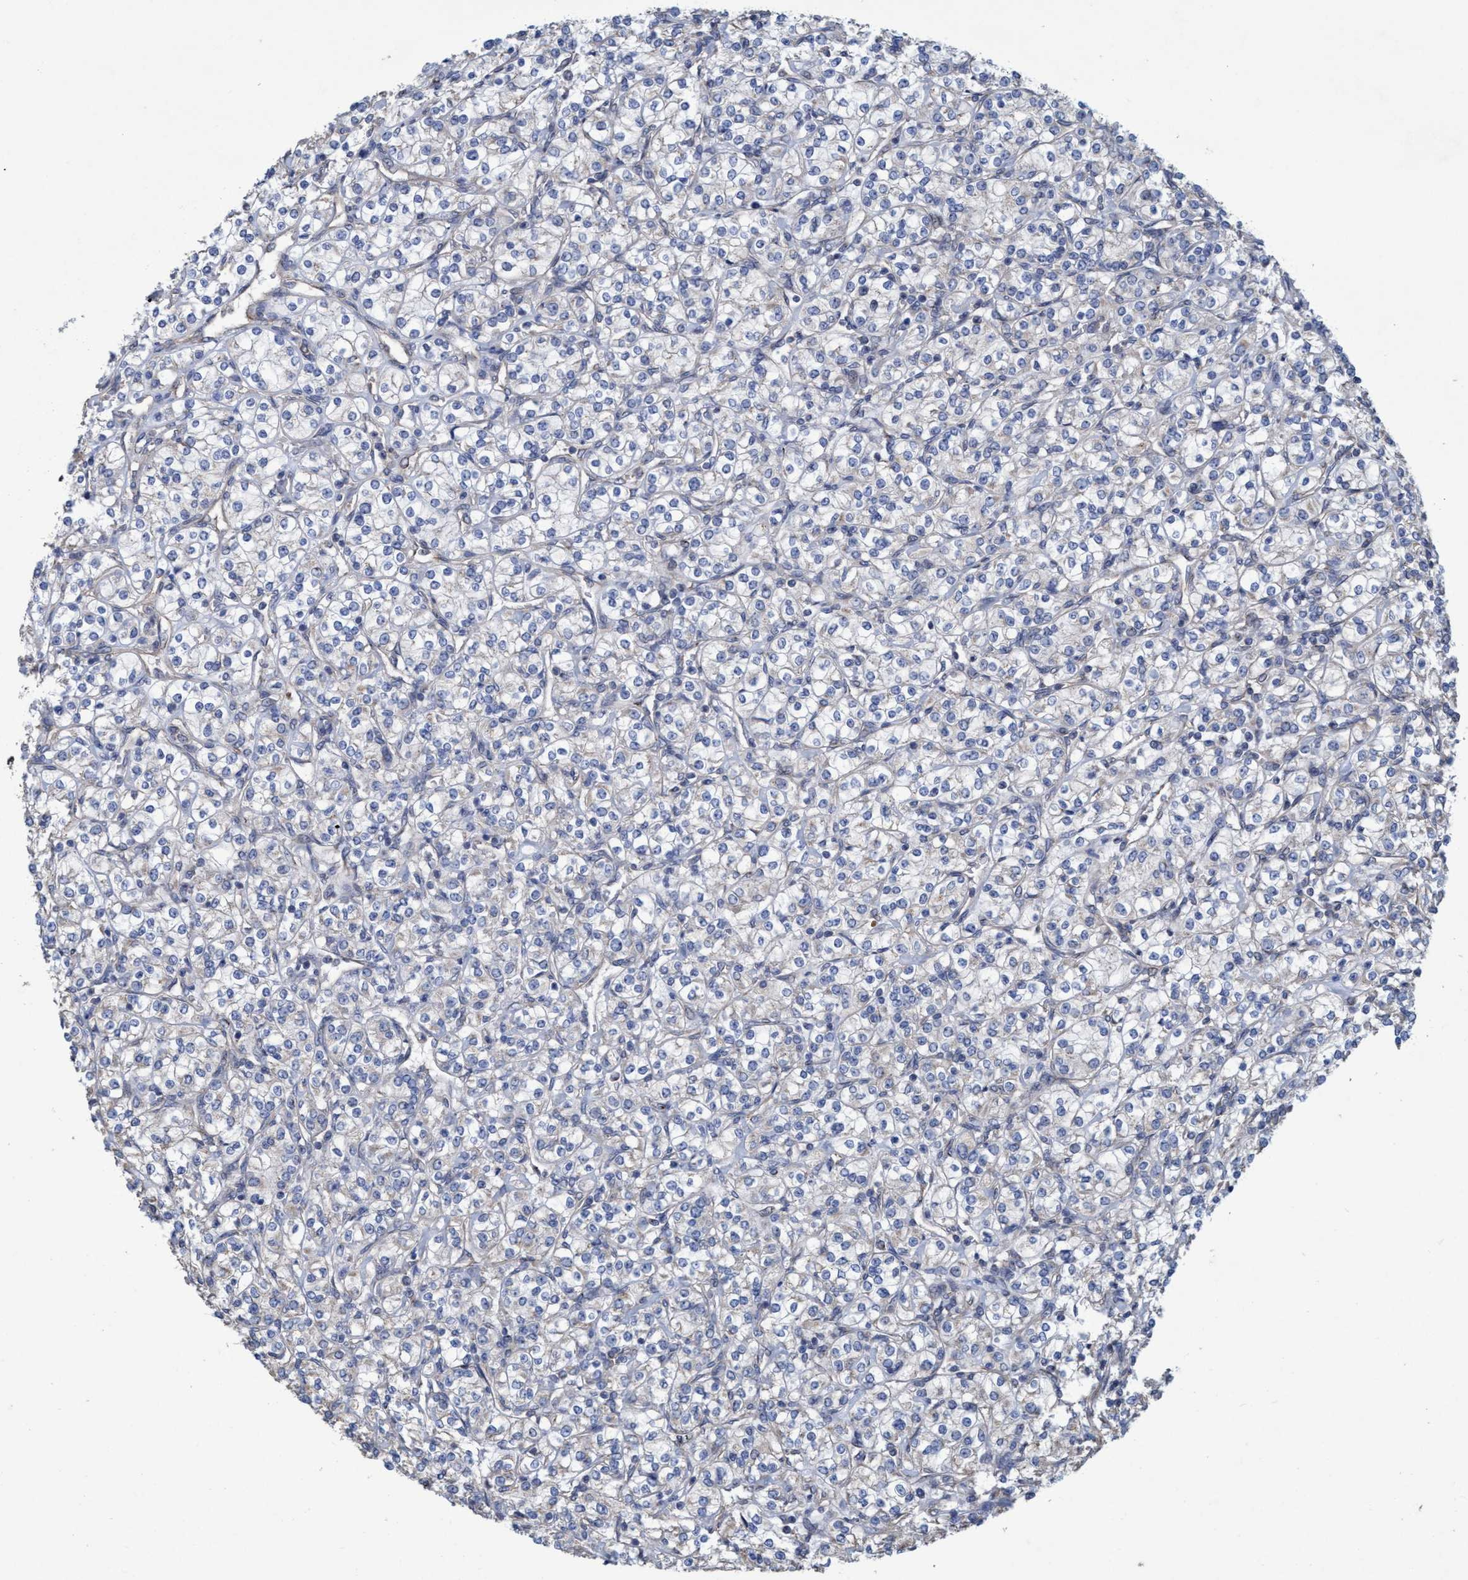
{"staining": {"intensity": "negative", "quantity": "none", "location": "none"}, "tissue": "renal cancer", "cell_type": "Tumor cells", "image_type": "cancer", "snomed": [{"axis": "morphology", "description": "Adenocarcinoma, NOS"}, {"axis": "topography", "description": "Kidney"}], "caption": "The immunohistochemistry (IHC) micrograph has no significant positivity in tumor cells of adenocarcinoma (renal) tissue.", "gene": "BICD2", "patient": {"sex": "male", "age": 77}}